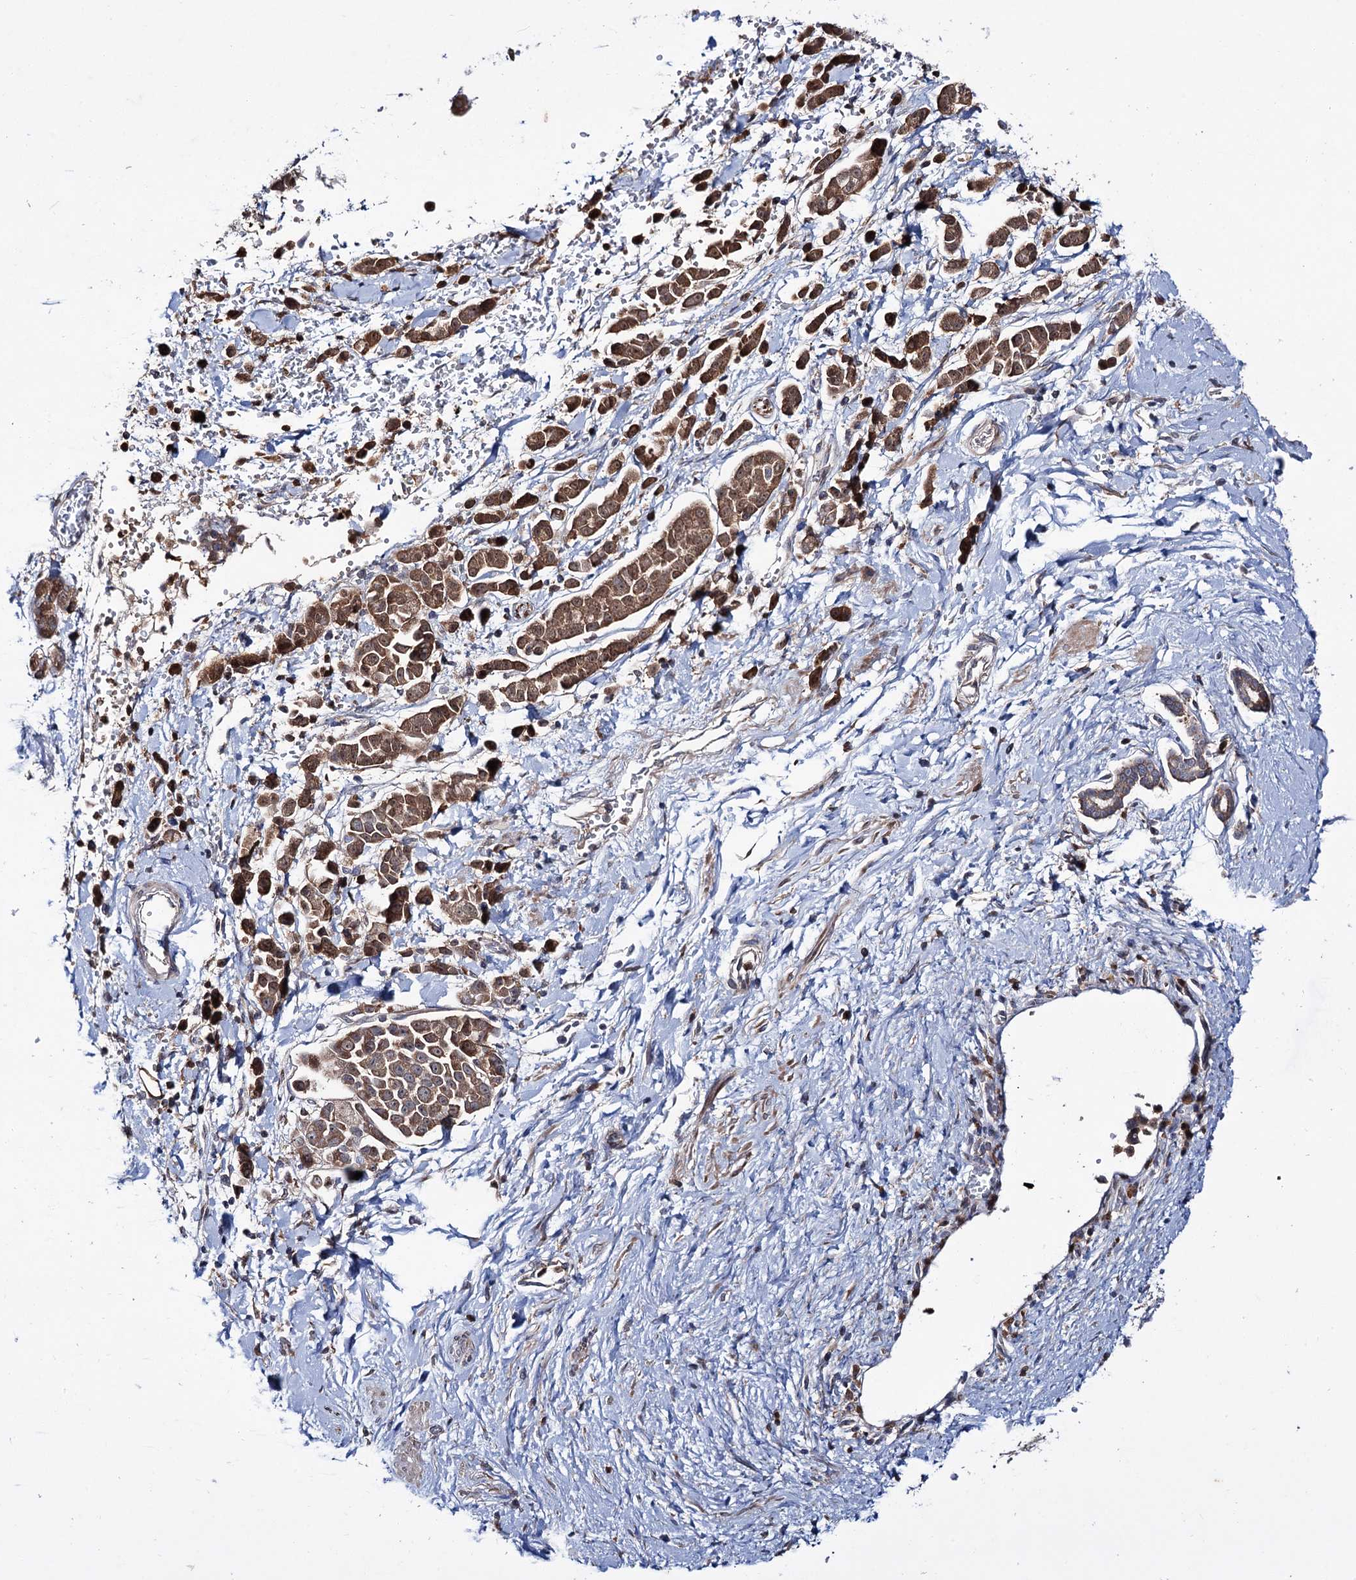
{"staining": {"intensity": "moderate", "quantity": ">75%", "location": "cytoplasmic/membranous,nuclear"}, "tissue": "pancreatic cancer", "cell_type": "Tumor cells", "image_type": "cancer", "snomed": [{"axis": "morphology", "description": "Normal tissue, NOS"}, {"axis": "morphology", "description": "Adenocarcinoma, NOS"}, {"axis": "topography", "description": "Pancreas"}], "caption": "This is a histology image of IHC staining of pancreatic cancer (adenocarcinoma), which shows moderate expression in the cytoplasmic/membranous and nuclear of tumor cells.", "gene": "PTPN3", "patient": {"sex": "female", "age": 64}}